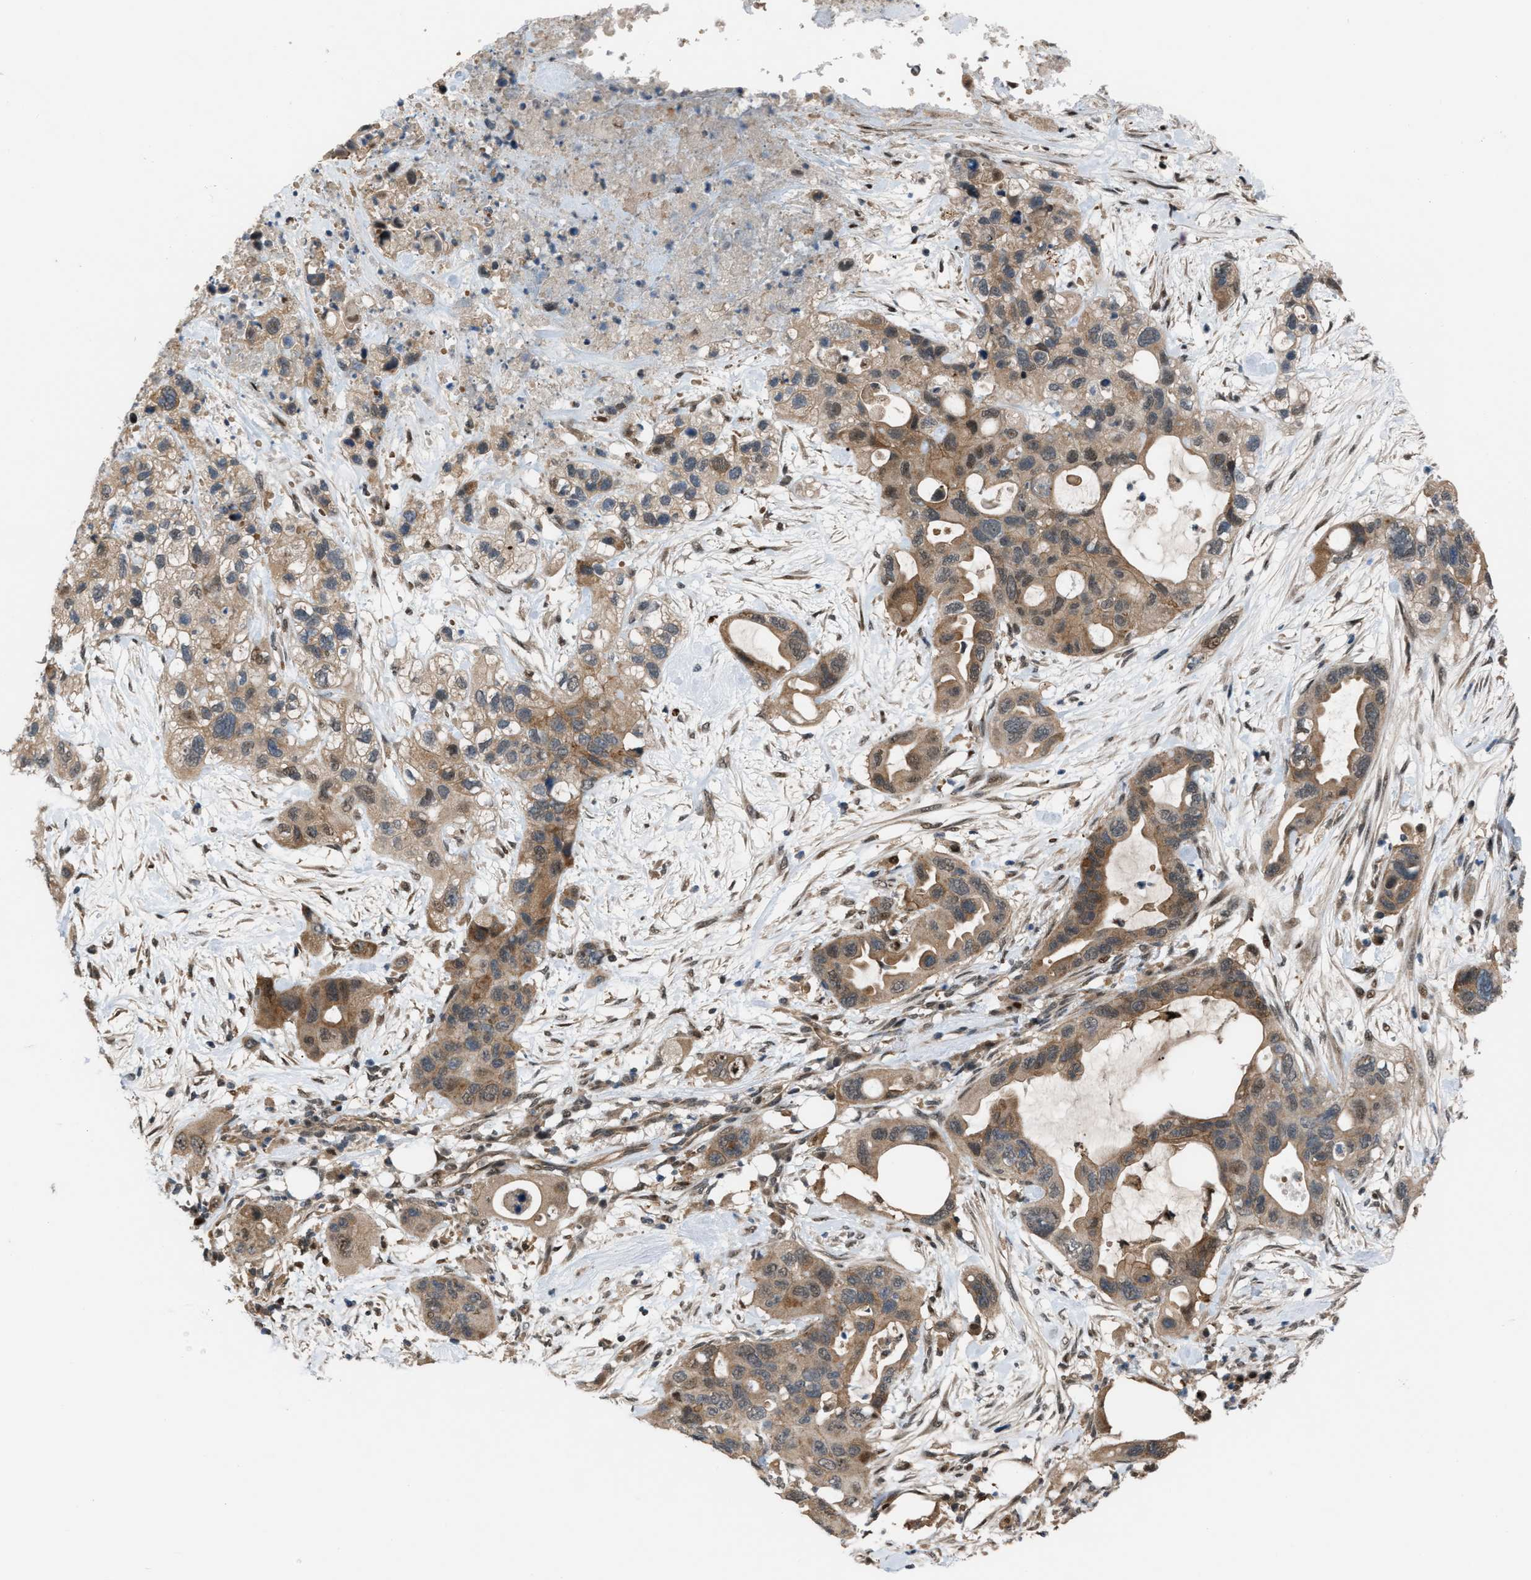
{"staining": {"intensity": "moderate", "quantity": ">75%", "location": "cytoplasmic/membranous,nuclear"}, "tissue": "pancreatic cancer", "cell_type": "Tumor cells", "image_type": "cancer", "snomed": [{"axis": "morphology", "description": "Adenocarcinoma, NOS"}, {"axis": "topography", "description": "Pancreas"}], "caption": "Immunohistochemistry of human pancreatic adenocarcinoma displays medium levels of moderate cytoplasmic/membranous and nuclear staining in approximately >75% of tumor cells. Immunohistochemistry stains the protein in brown and the nuclei are stained blue.", "gene": "RFFL", "patient": {"sex": "female", "age": 71}}